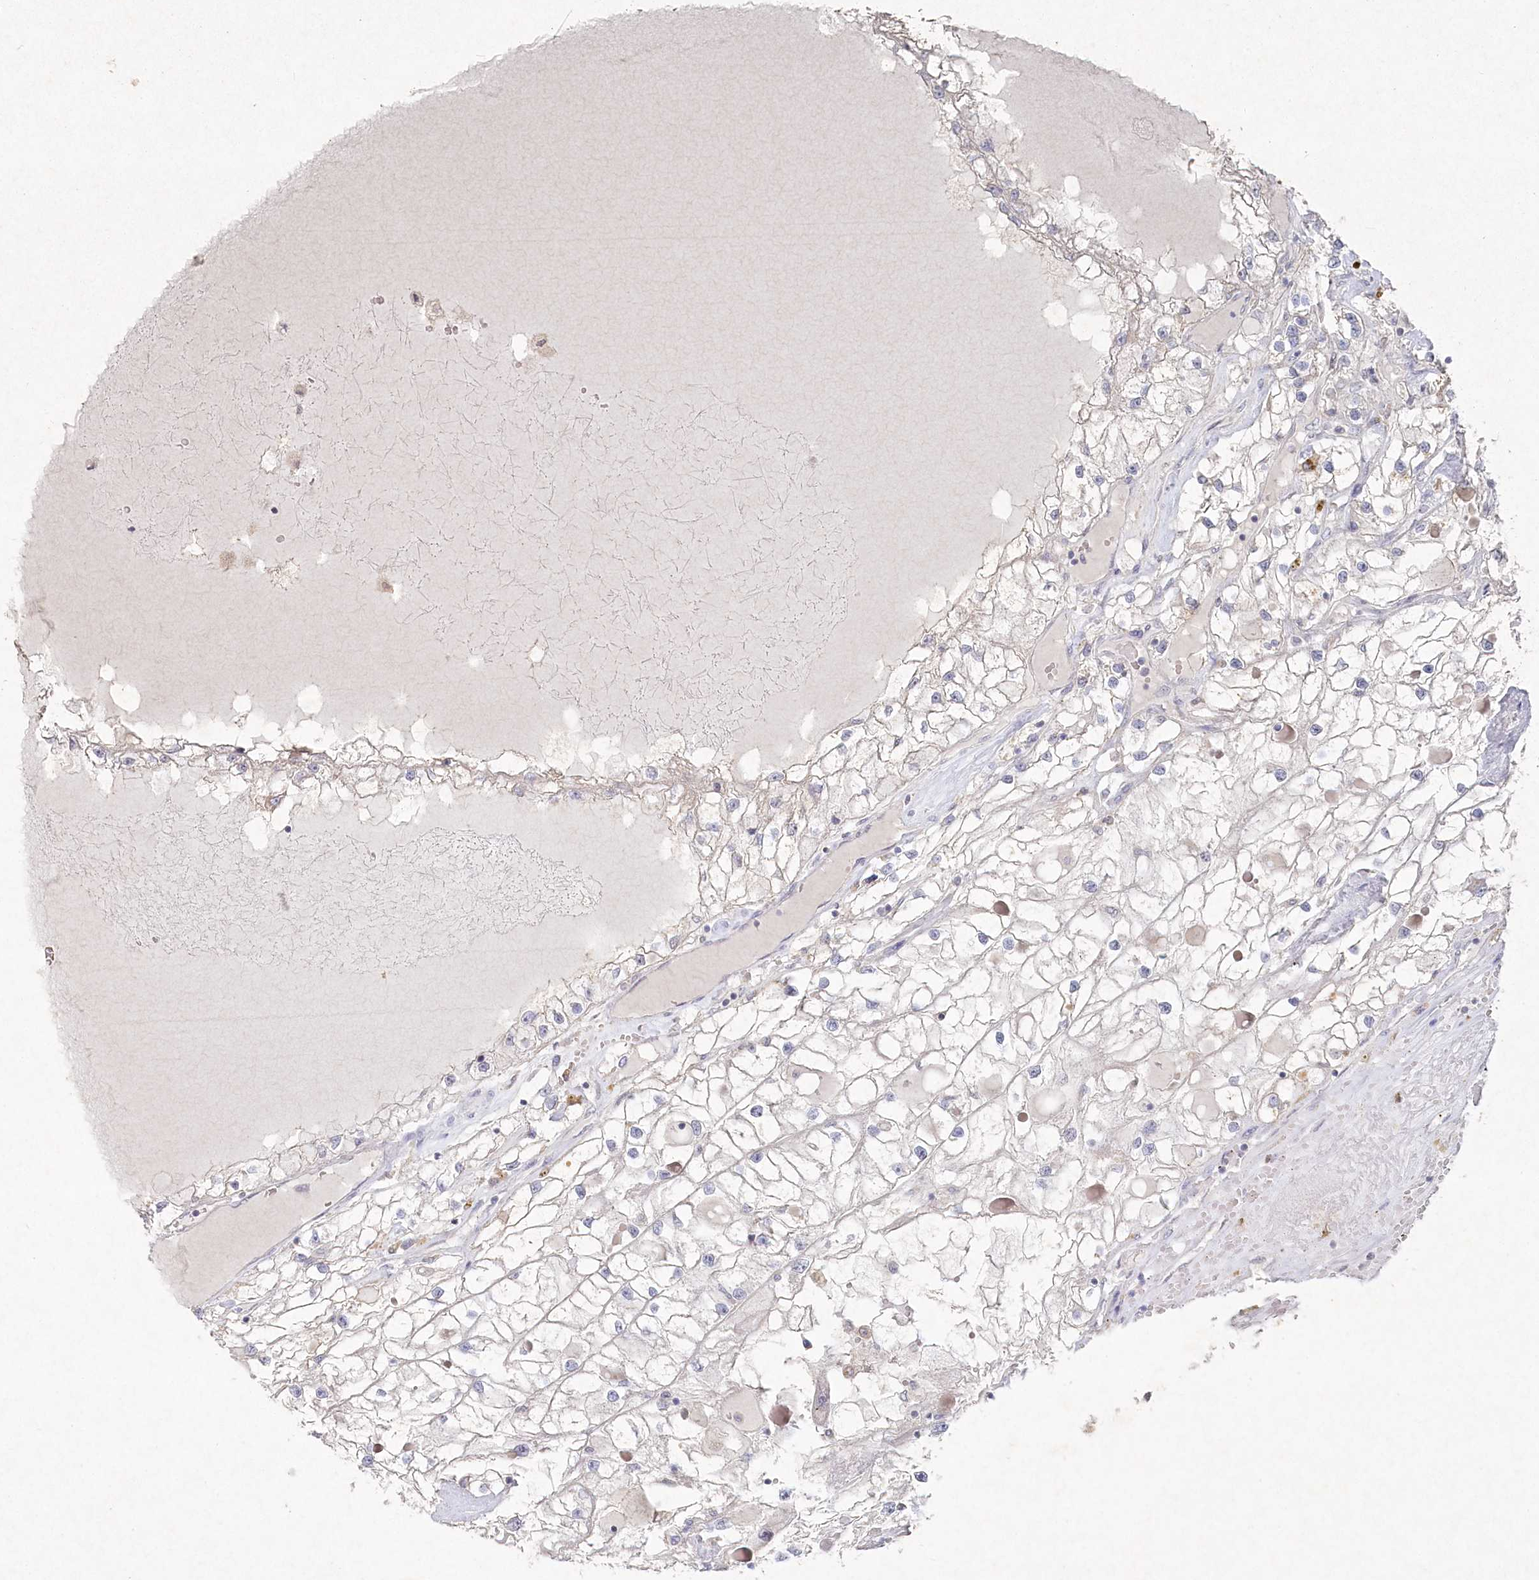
{"staining": {"intensity": "negative", "quantity": "none", "location": "none"}, "tissue": "renal cancer", "cell_type": "Tumor cells", "image_type": "cancer", "snomed": [{"axis": "morphology", "description": "Adenocarcinoma, NOS"}, {"axis": "topography", "description": "Kidney"}], "caption": "Immunohistochemistry (IHC) photomicrograph of neoplastic tissue: human renal cancer (adenocarcinoma) stained with DAB (3,3'-diaminobenzidine) demonstrates no significant protein expression in tumor cells. The staining is performed using DAB (3,3'-diaminobenzidine) brown chromogen with nuclei counter-stained in using hematoxylin.", "gene": "TGFBRAP1", "patient": {"sex": "male", "age": 68}}